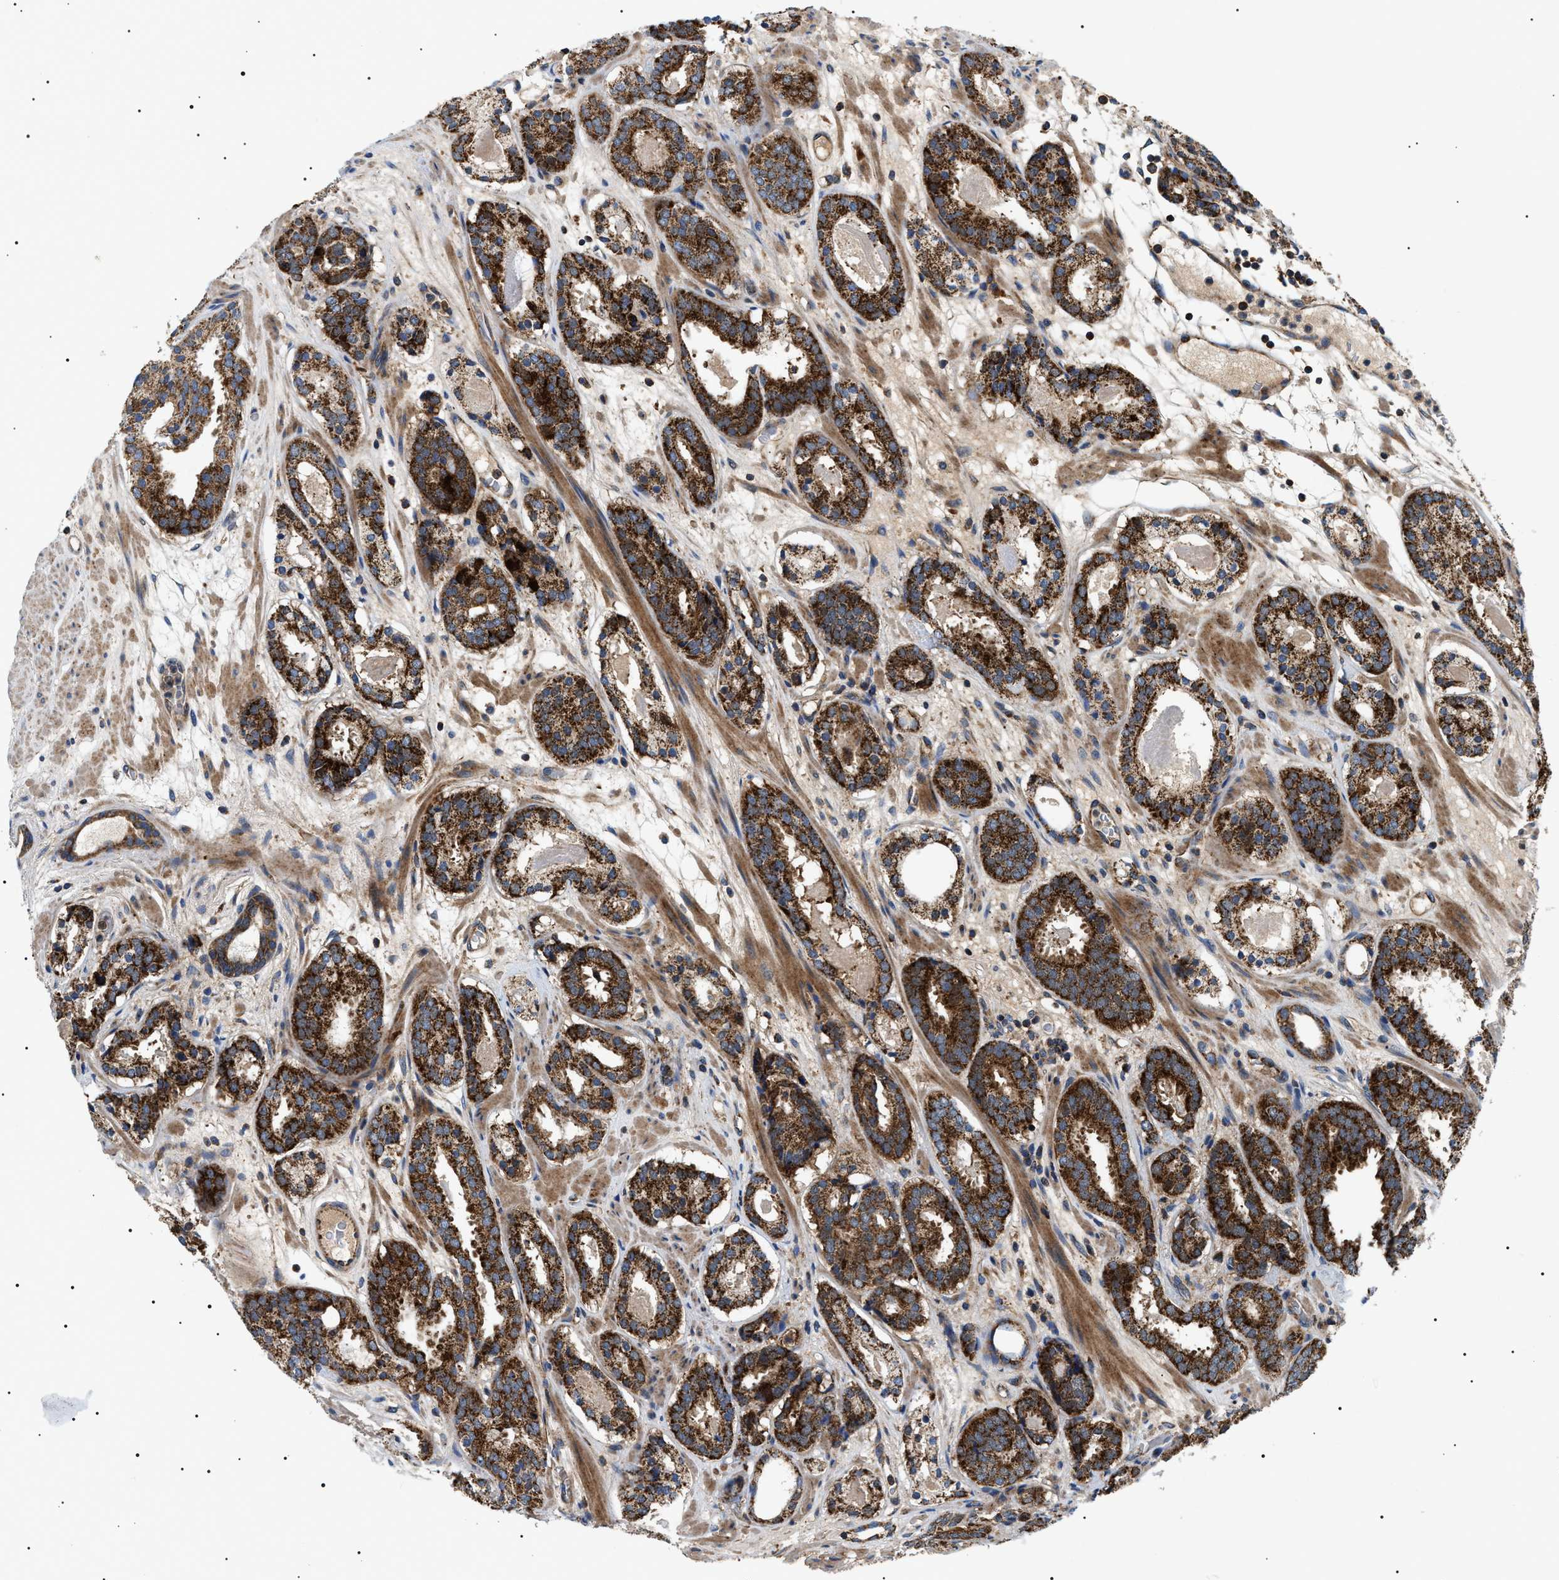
{"staining": {"intensity": "strong", "quantity": ">75%", "location": "cytoplasmic/membranous"}, "tissue": "prostate cancer", "cell_type": "Tumor cells", "image_type": "cancer", "snomed": [{"axis": "morphology", "description": "Adenocarcinoma, Low grade"}, {"axis": "topography", "description": "Prostate"}], "caption": "This histopathology image reveals IHC staining of human prostate low-grade adenocarcinoma, with high strong cytoplasmic/membranous staining in approximately >75% of tumor cells.", "gene": "OXSM", "patient": {"sex": "male", "age": 69}}